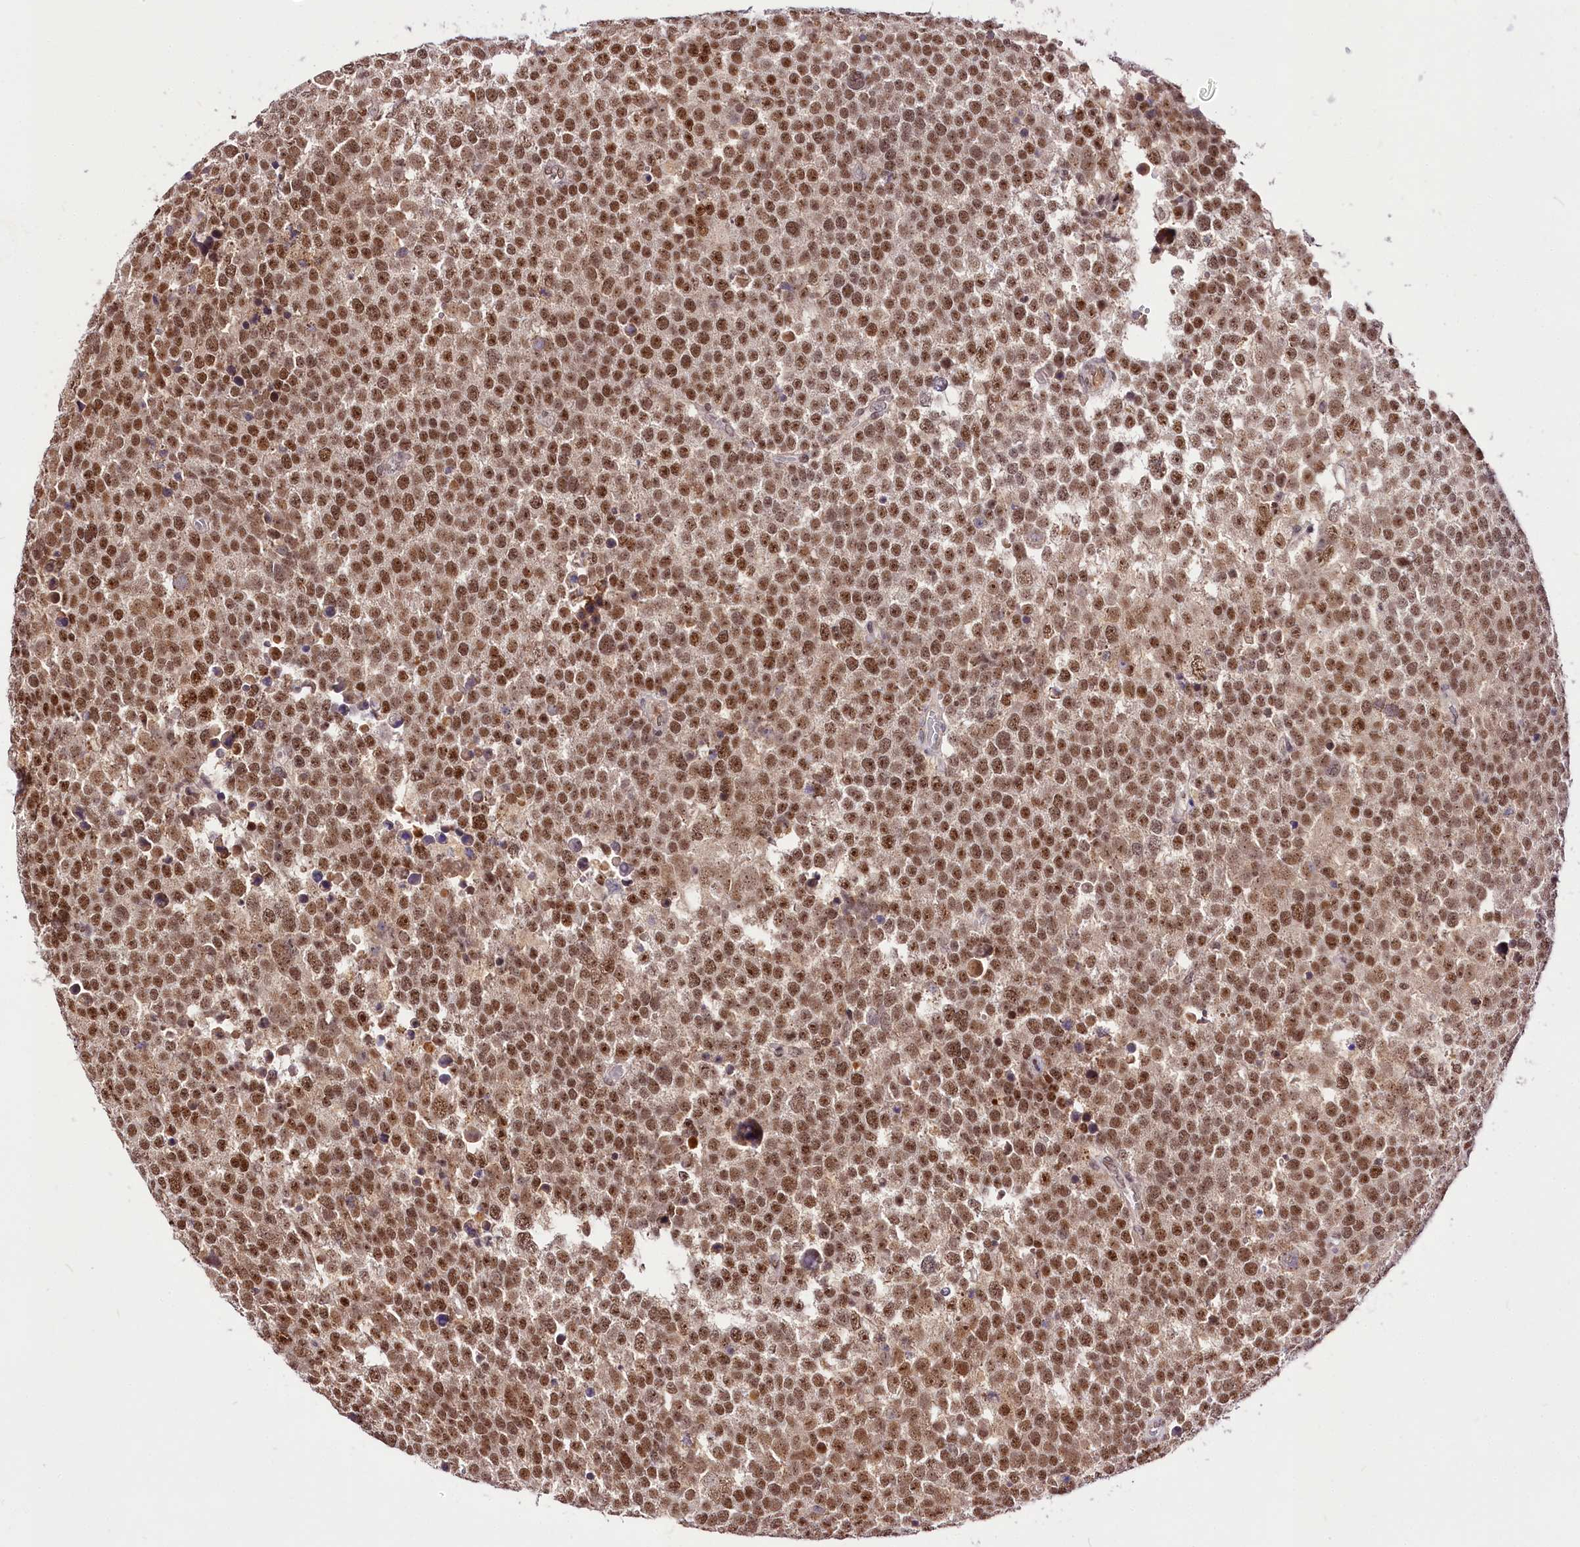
{"staining": {"intensity": "moderate", "quantity": ">75%", "location": "nuclear"}, "tissue": "testis cancer", "cell_type": "Tumor cells", "image_type": "cancer", "snomed": [{"axis": "morphology", "description": "Seminoma, NOS"}, {"axis": "topography", "description": "Testis"}], "caption": "The histopathology image exhibits staining of seminoma (testis), revealing moderate nuclear protein positivity (brown color) within tumor cells. The staining was performed using DAB to visualize the protein expression in brown, while the nuclei were stained in blue with hematoxylin (Magnification: 20x).", "gene": "POLA2", "patient": {"sex": "male", "age": 71}}